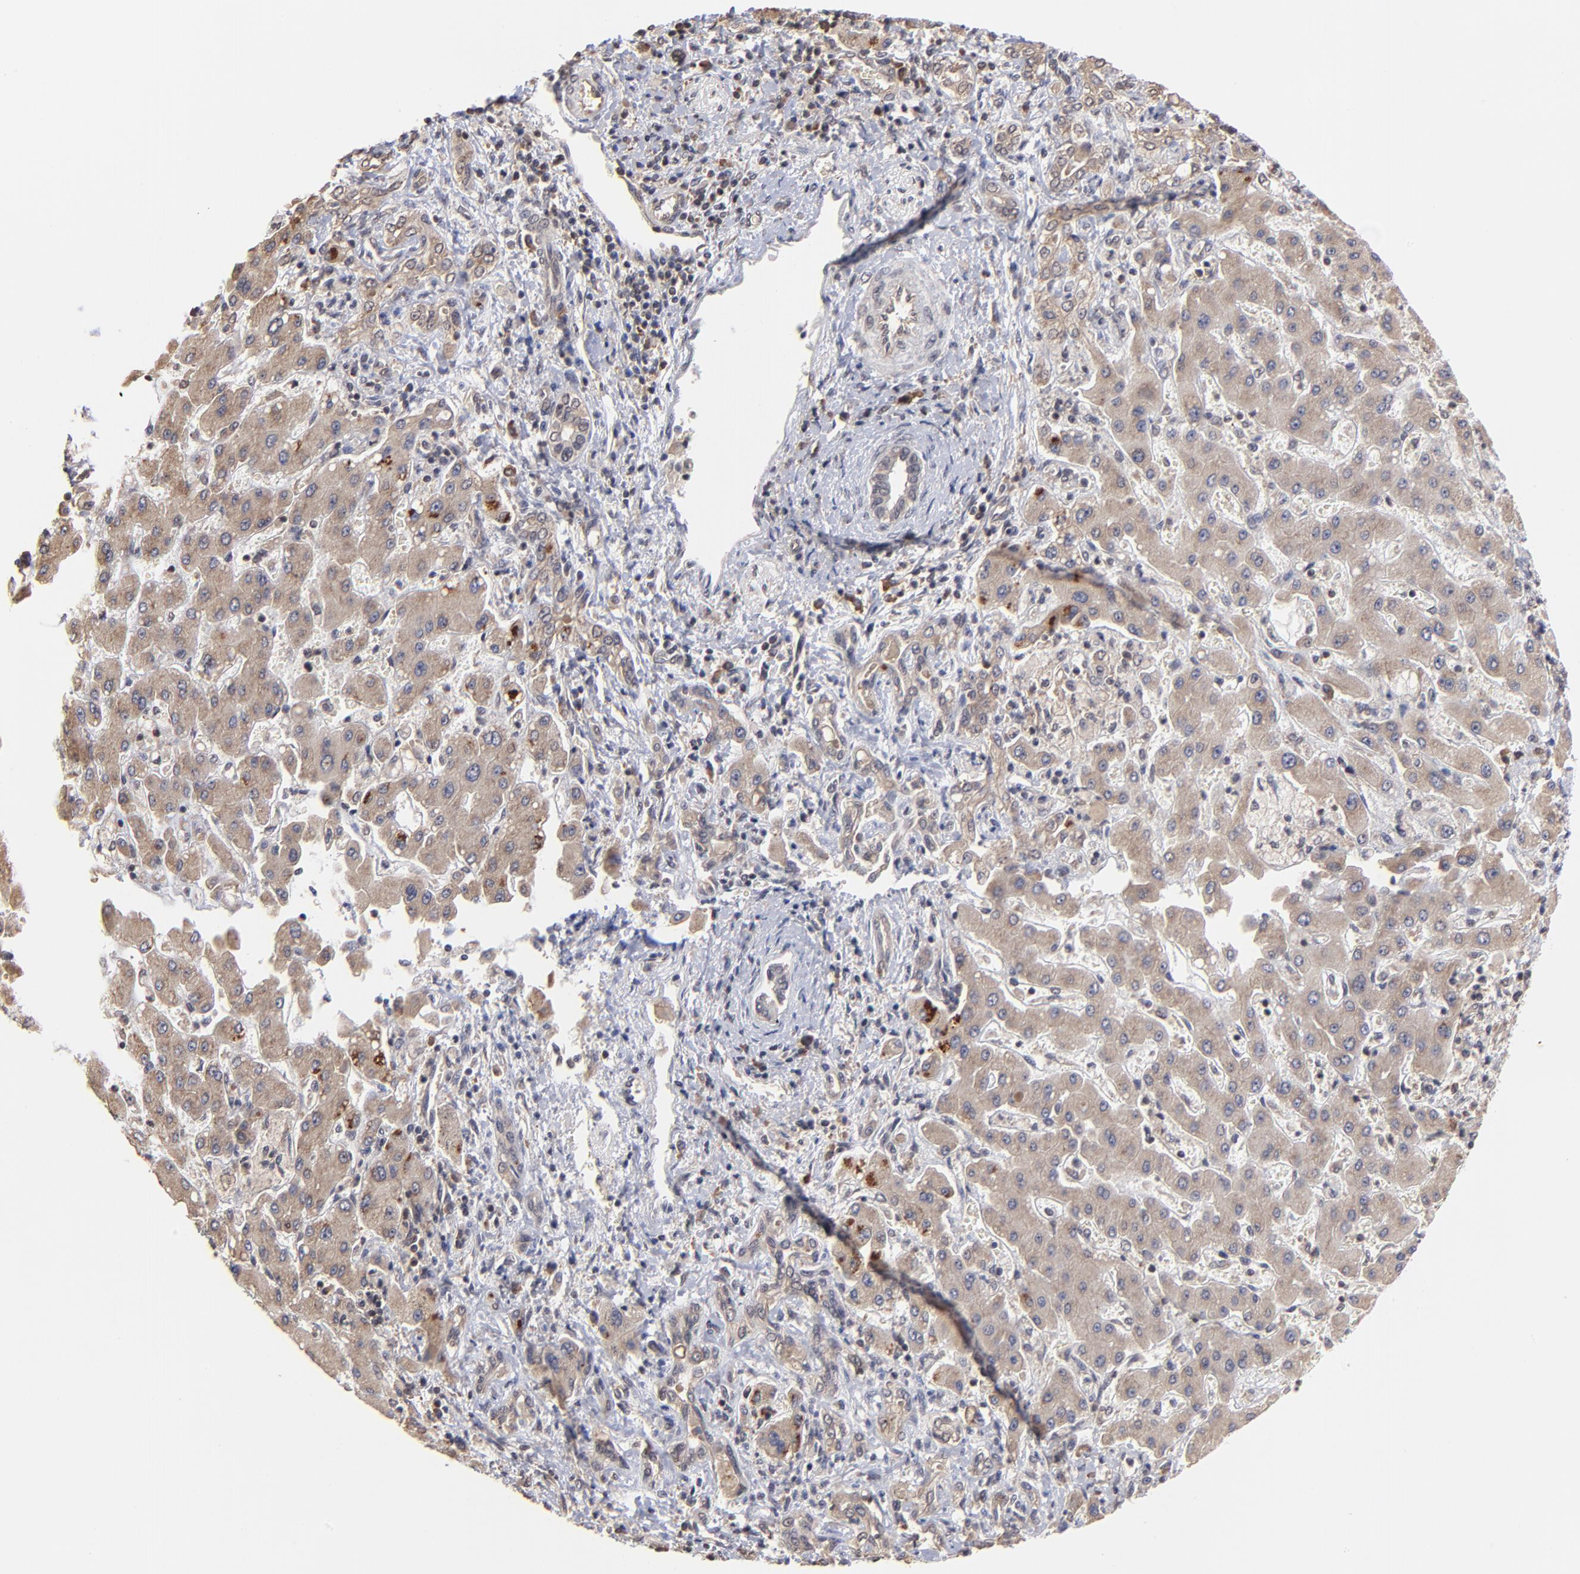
{"staining": {"intensity": "weak", "quantity": ">75%", "location": "cytoplasmic/membranous"}, "tissue": "liver cancer", "cell_type": "Tumor cells", "image_type": "cancer", "snomed": [{"axis": "morphology", "description": "Cholangiocarcinoma"}, {"axis": "topography", "description": "Liver"}], "caption": "A histopathology image of cholangiocarcinoma (liver) stained for a protein shows weak cytoplasmic/membranous brown staining in tumor cells.", "gene": "BRPF1", "patient": {"sex": "male", "age": 50}}